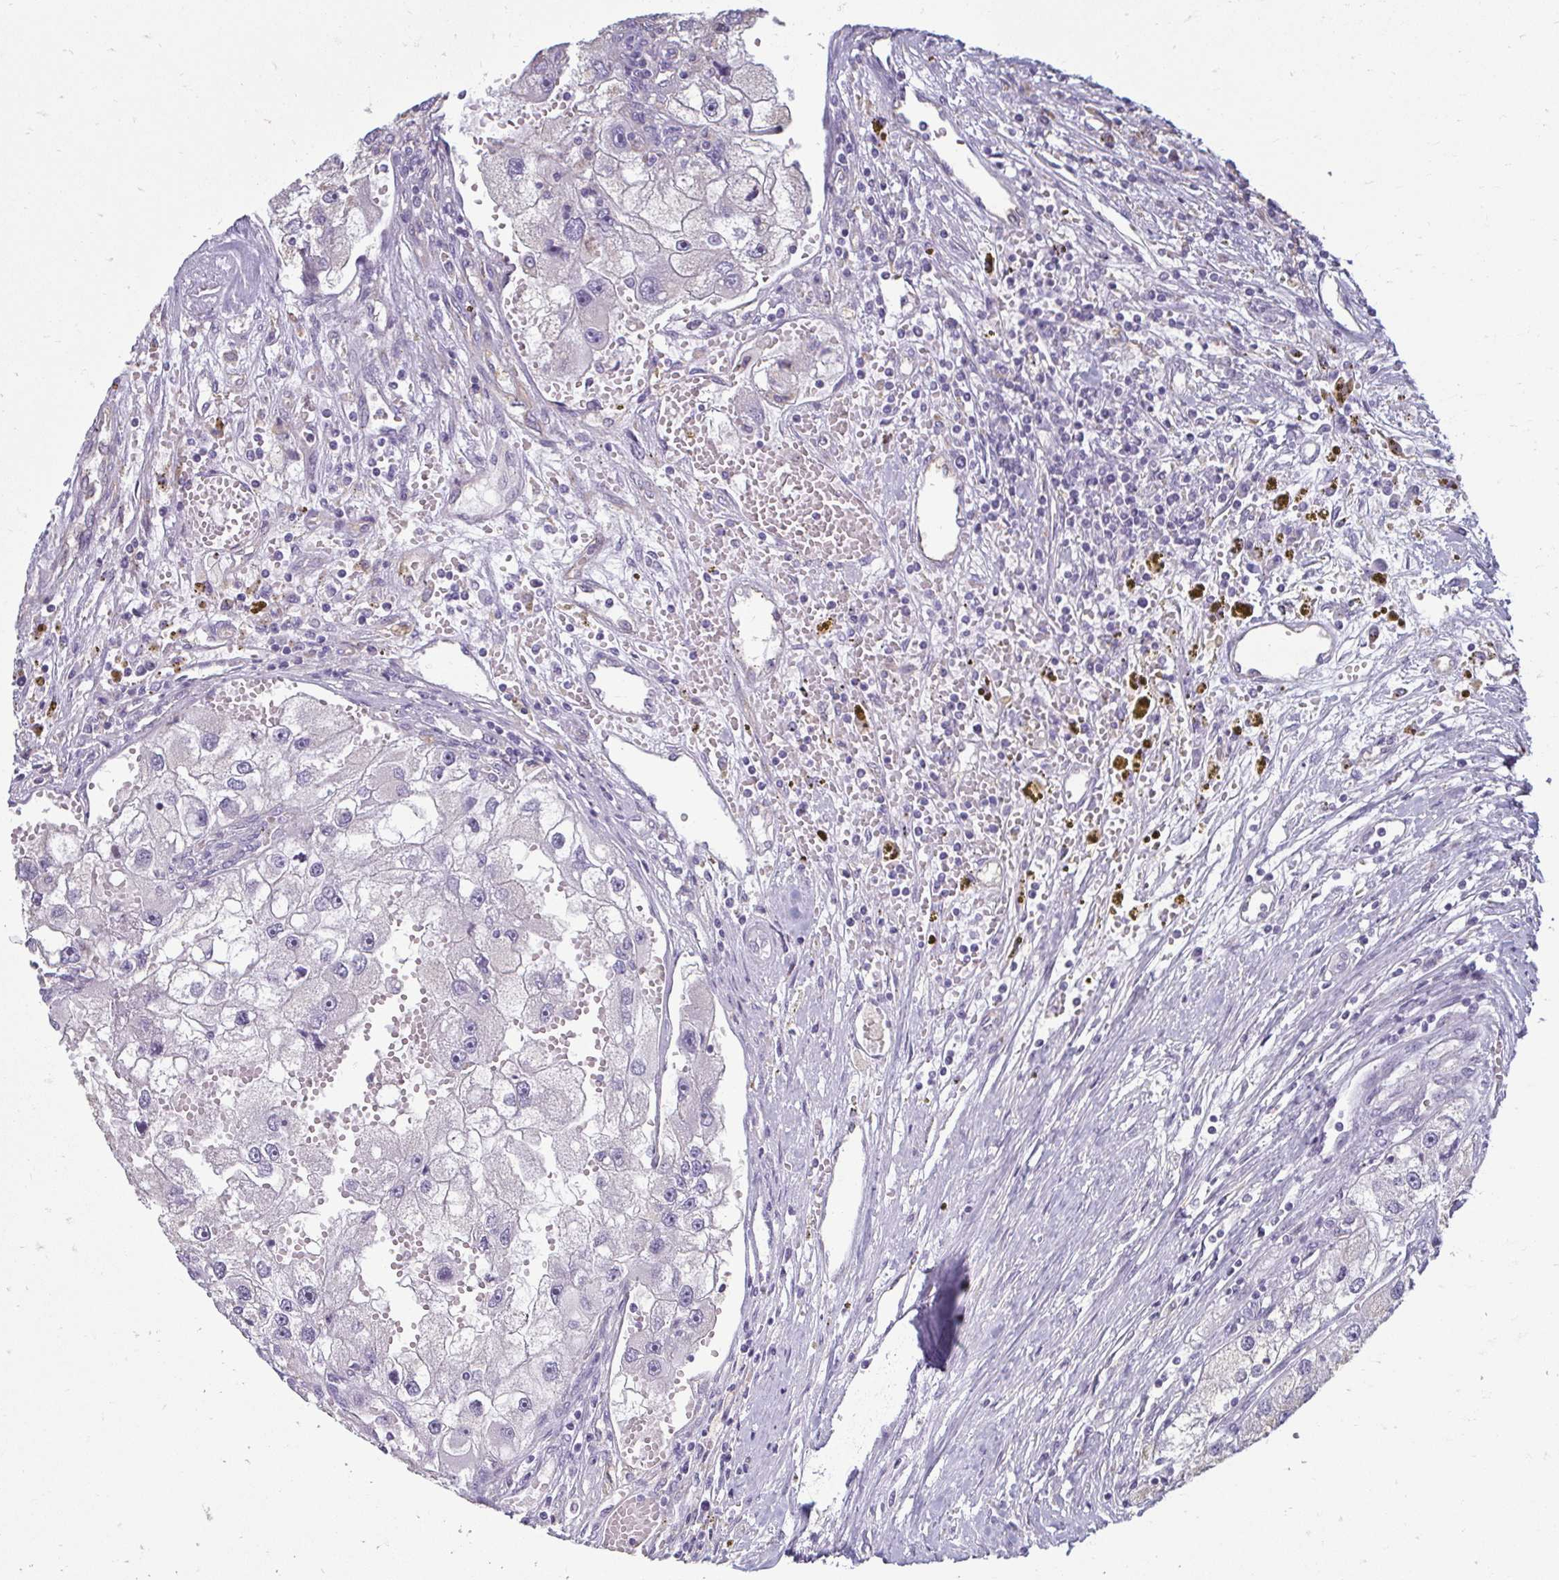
{"staining": {"intensity": "negative", "quantity": "none", "location": "none"}, "tissue": "renal cancer", "cell_type": "Tumor cells", "image_type": "cancer", "snomed": [{"axis": "morphology", "description": "Adenocarcinoma, NOS"}, {"axis": "topography", "description": "Kidney"}], "caption": "IHC of human renal cancer displays no positivity in tumor cells.", "gene": "PDE2A", "patient": {"sex": "male", "age": 63}}